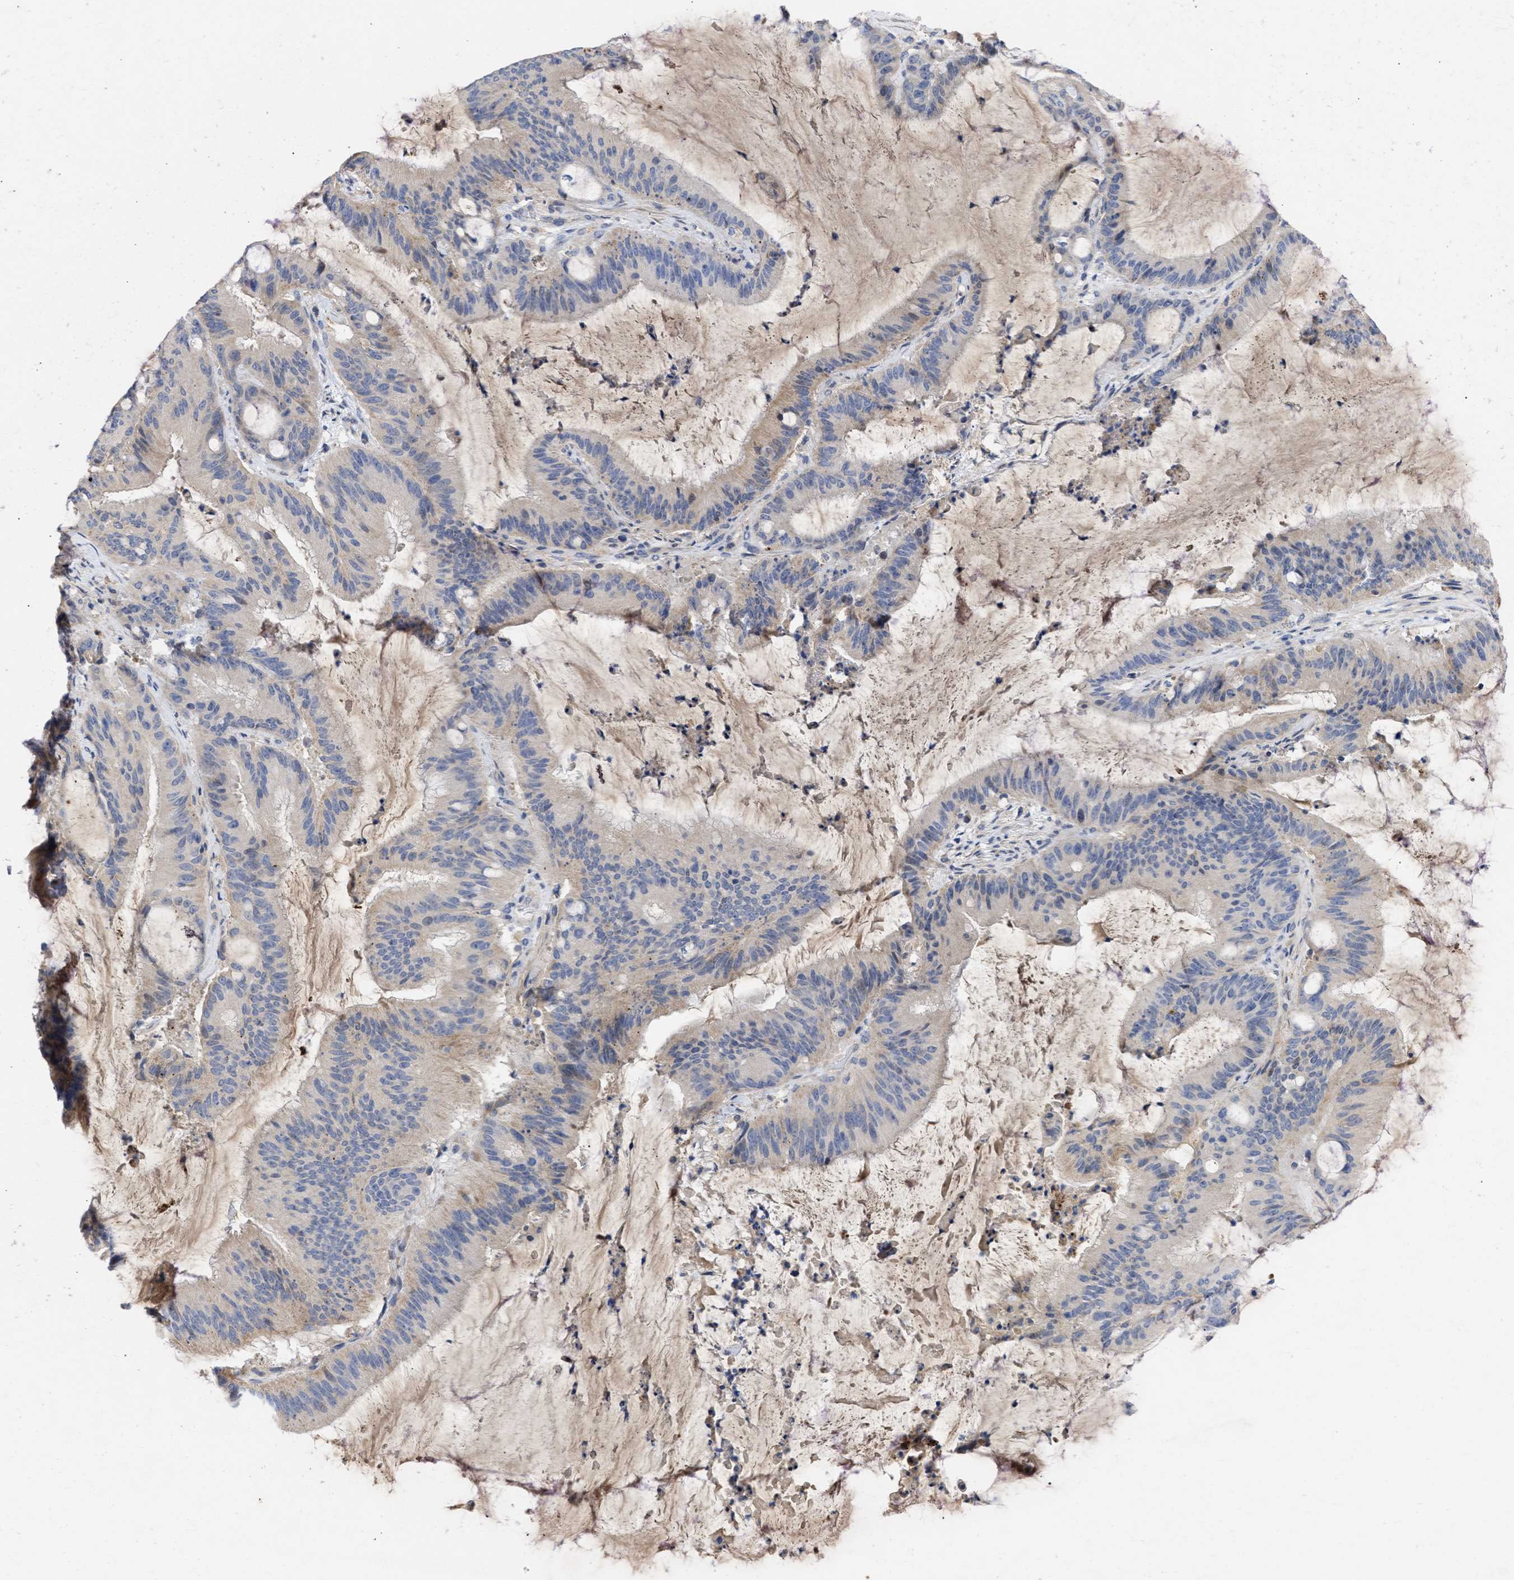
{"staining": {"intensity": "weak", "quantity": "<25%", "location": "cytoplasmic/membranous"}, "tissue": "liver cancer", "cell_type": "Tumor cells", "image_type": "cancer", "snomed": [{"axis": "morphology", "description": "Normal tissue, NOS"}, {"axis": "morphology", "description": "Cholangiocarcinoma"}, {"axis": "topography", "description": "Liver"}, {"axis": "topography", "description": "Peripheral nerve tissue"}], "caption": "High power microscopy photomicrograph of an immunohistochemistry (IHC) image of liver cancer (cholangiocarcinoma), revealing no significant expression in tumor cells.", "gene": "ARHGEF4", "patient": {"sex": "female", "age": 73}}